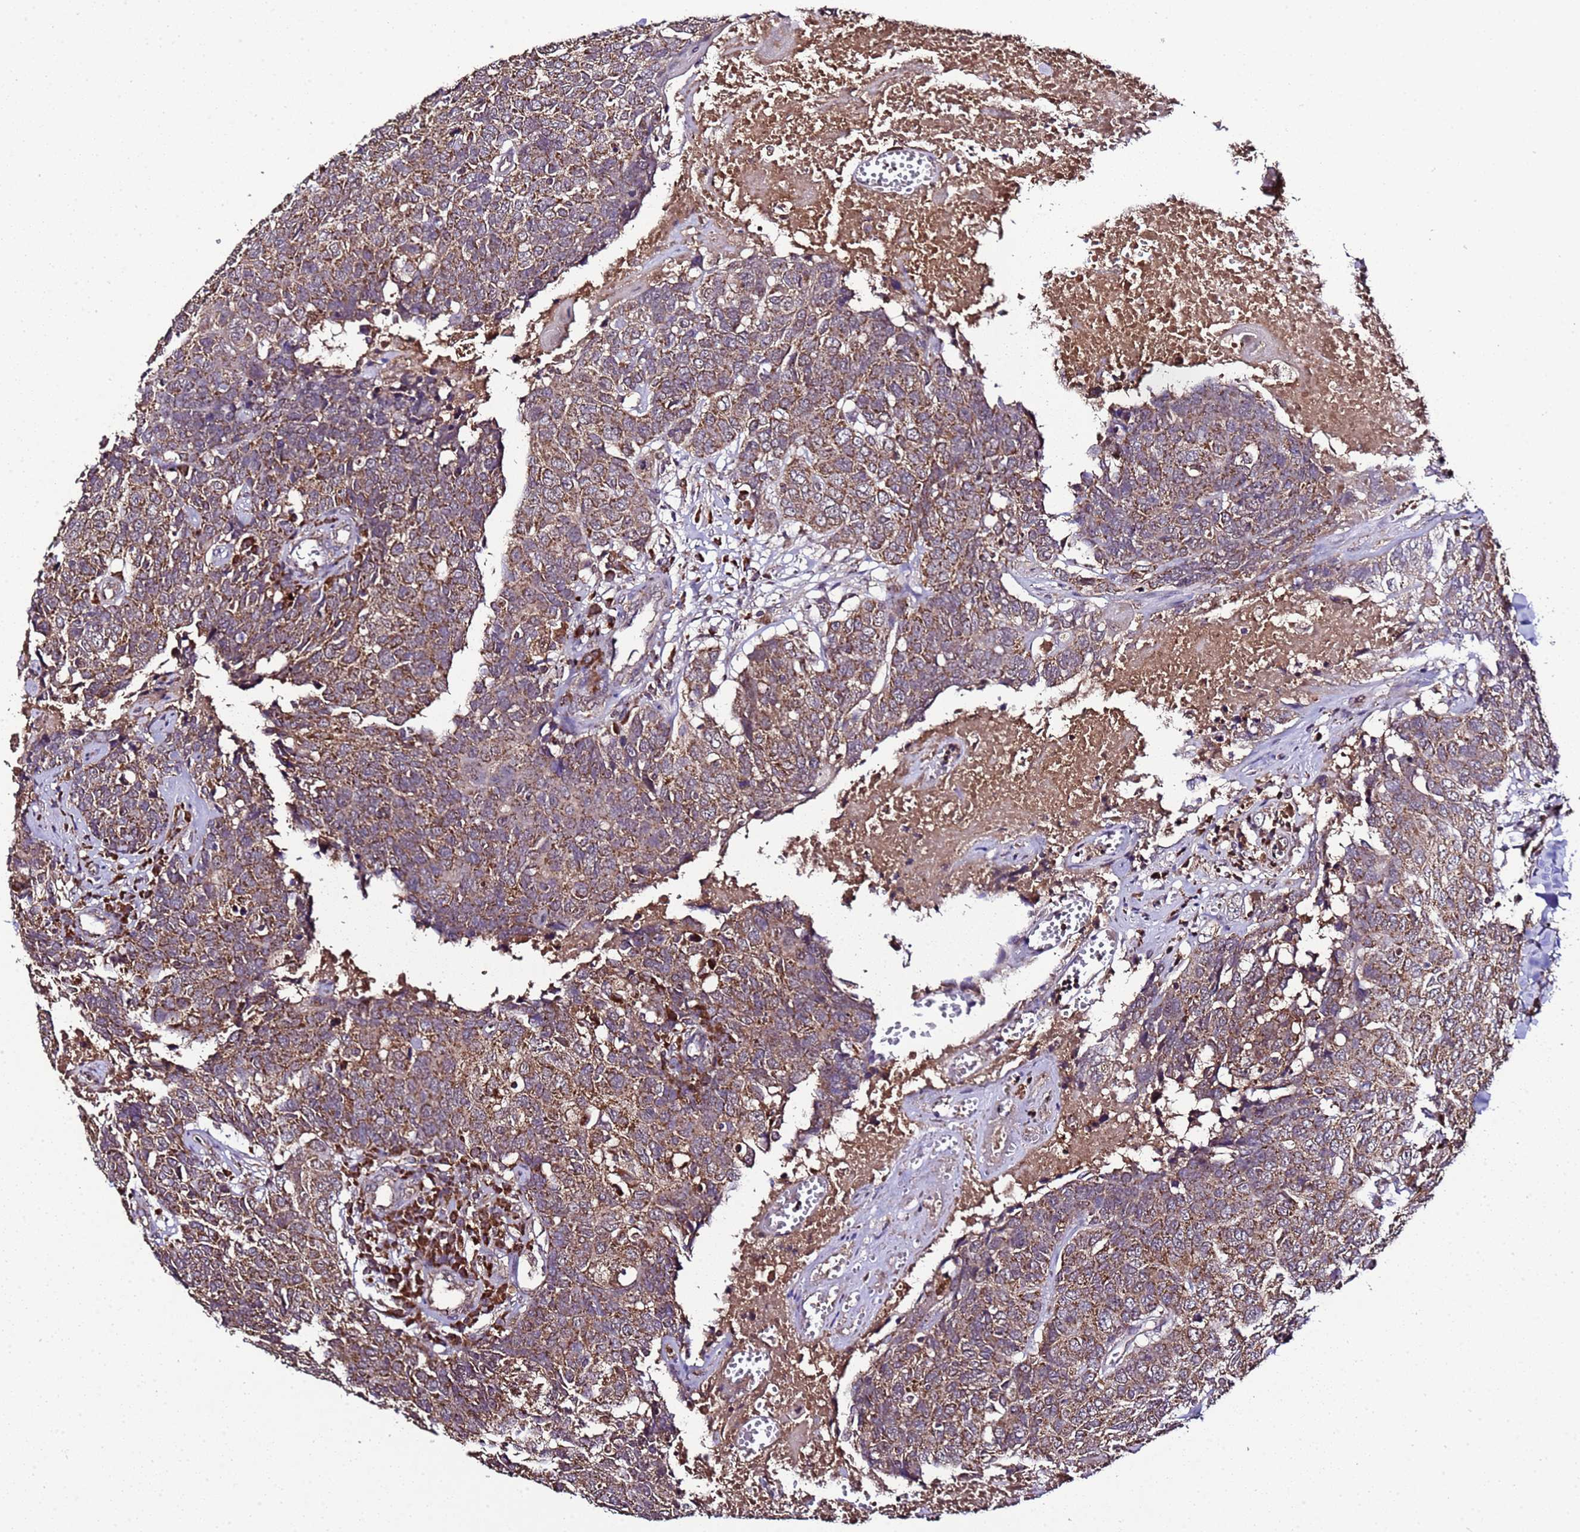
{"staining": {"intensity": "moderate", "quantity": ">75%", "location": "cytoplasmic/membranous"}, "tissue": "head and neck cancer", "cell_type": "Tumor cells", "image_type": "cancer", "snomed": [{"axis": "morphology", "description": "Squamous cell carcinoma, NOS"}, {"axis": "topography", "description": "Head-Neck"}], "caption": "Head and neck cancer (squamous cell carcinoma) stained with IHC demonstrates moderate cytoplasmic/membranous positivity in about >75% of tumor cells.", "gene": "HSPBAP1", "patient": {"sex": "male", "age": 66}}